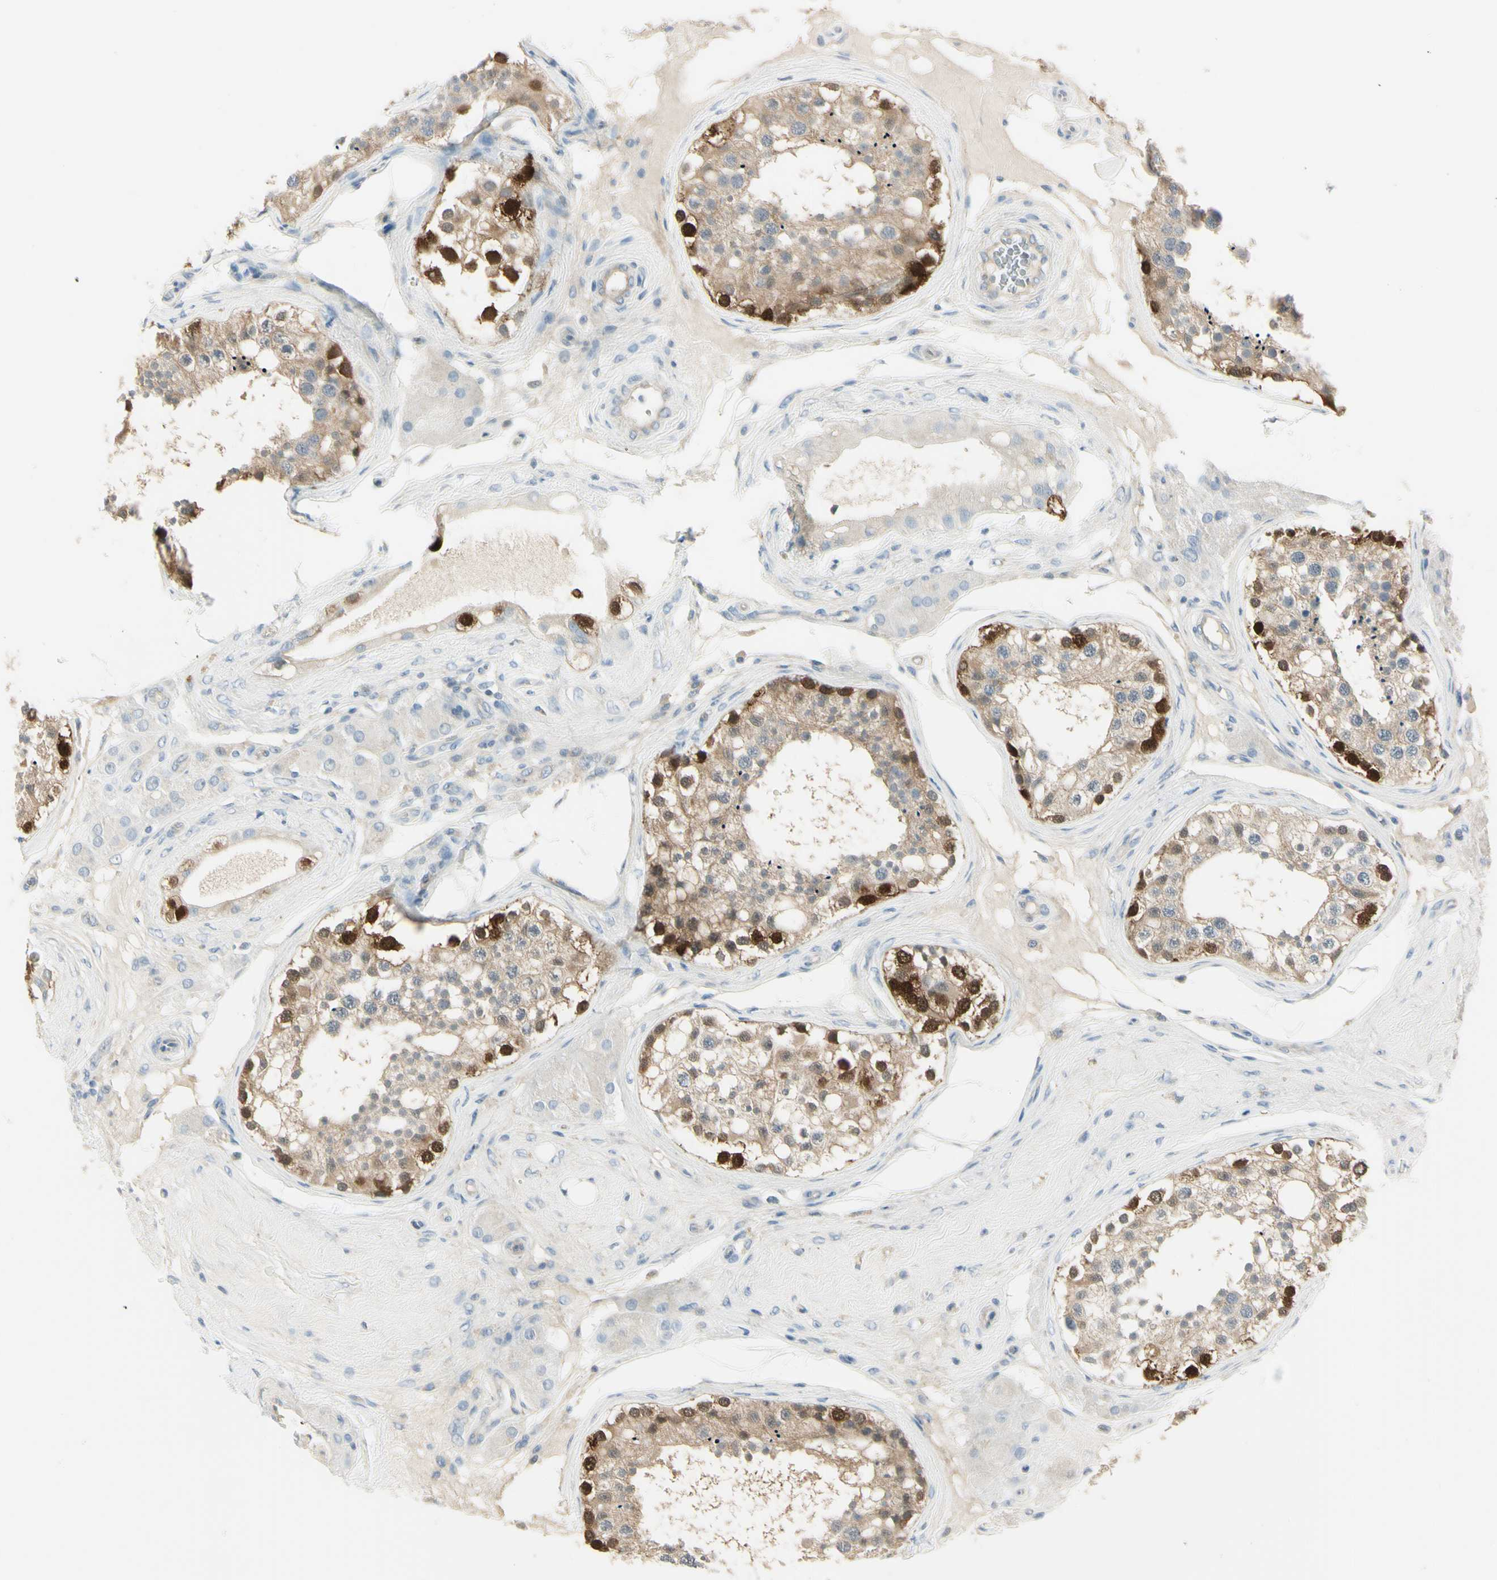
{"staining": {"intensity": "strong", "quantity": ">75%", "location": "cytoplasmic/membranous,nuclear"}, "tissue": "testis", "cell_type": "Cells in seminiferous ducts", "image_type": "normal", "snomed": [{"axis": "morphology", "description": "Normal tissue, NOS"}, {"axis": "topography", "description": "Testis"}], "caption": "The histopathology image reveals immunohistochemical staining of benign testis. There is strong cytoplasmic/membranous,nuclear positivity is identified in approximately >75% of cells in seminiferous ducts. (IHC, brightfield microscopy, high magnification).", "gene": "ASB9", "patient": {"sex": "male", "age": 68}}